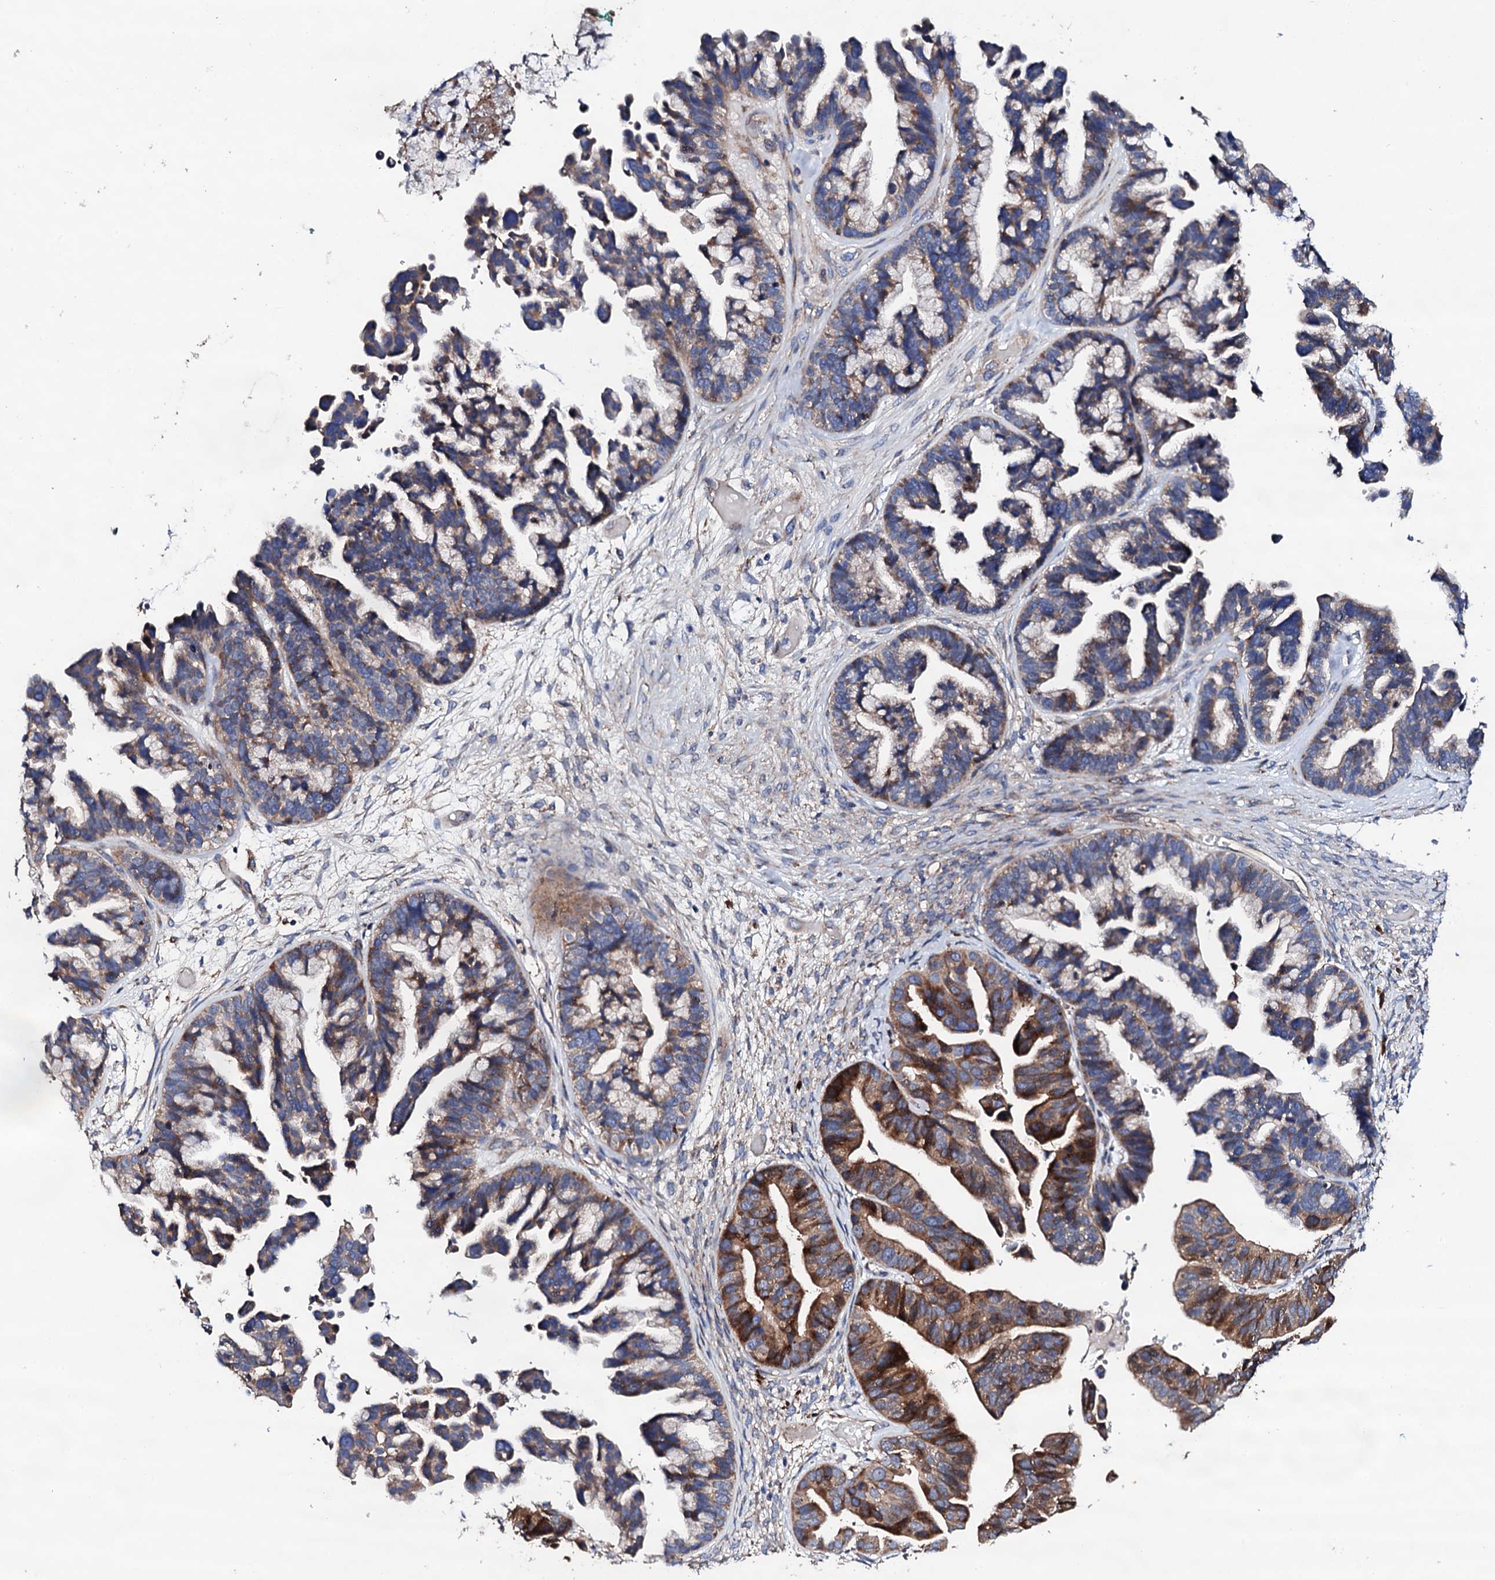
{"staining": {"intensity": "moderate", "quantity": ">75%", "location": "cytoplasmic/membranous"}, "tissue": "ovarian cancer", "cell_type": "Tumor cells", "image_type": "cancer", "snomed": [{"axis": "morphology", "description": "Cystadenocarcinoma, serous, NOS"}, {"axis": "topography", "description": "Ovary"}], "caption": "The micrograph exhibits a brown stain indicating the presence of a protein in the cytoplasmic/membranous of tumor cells in ovarian serous cystadenocarcinoma. The staining was performed using DAB (3,3'-diaminobenzidine) to visualize the protein expression in brown, while the nuclei were stained in blue with hematoxylin (Magnification: 20x).", "gene": "LIPT2", "patient": {"sex": "female", "age": 56}}